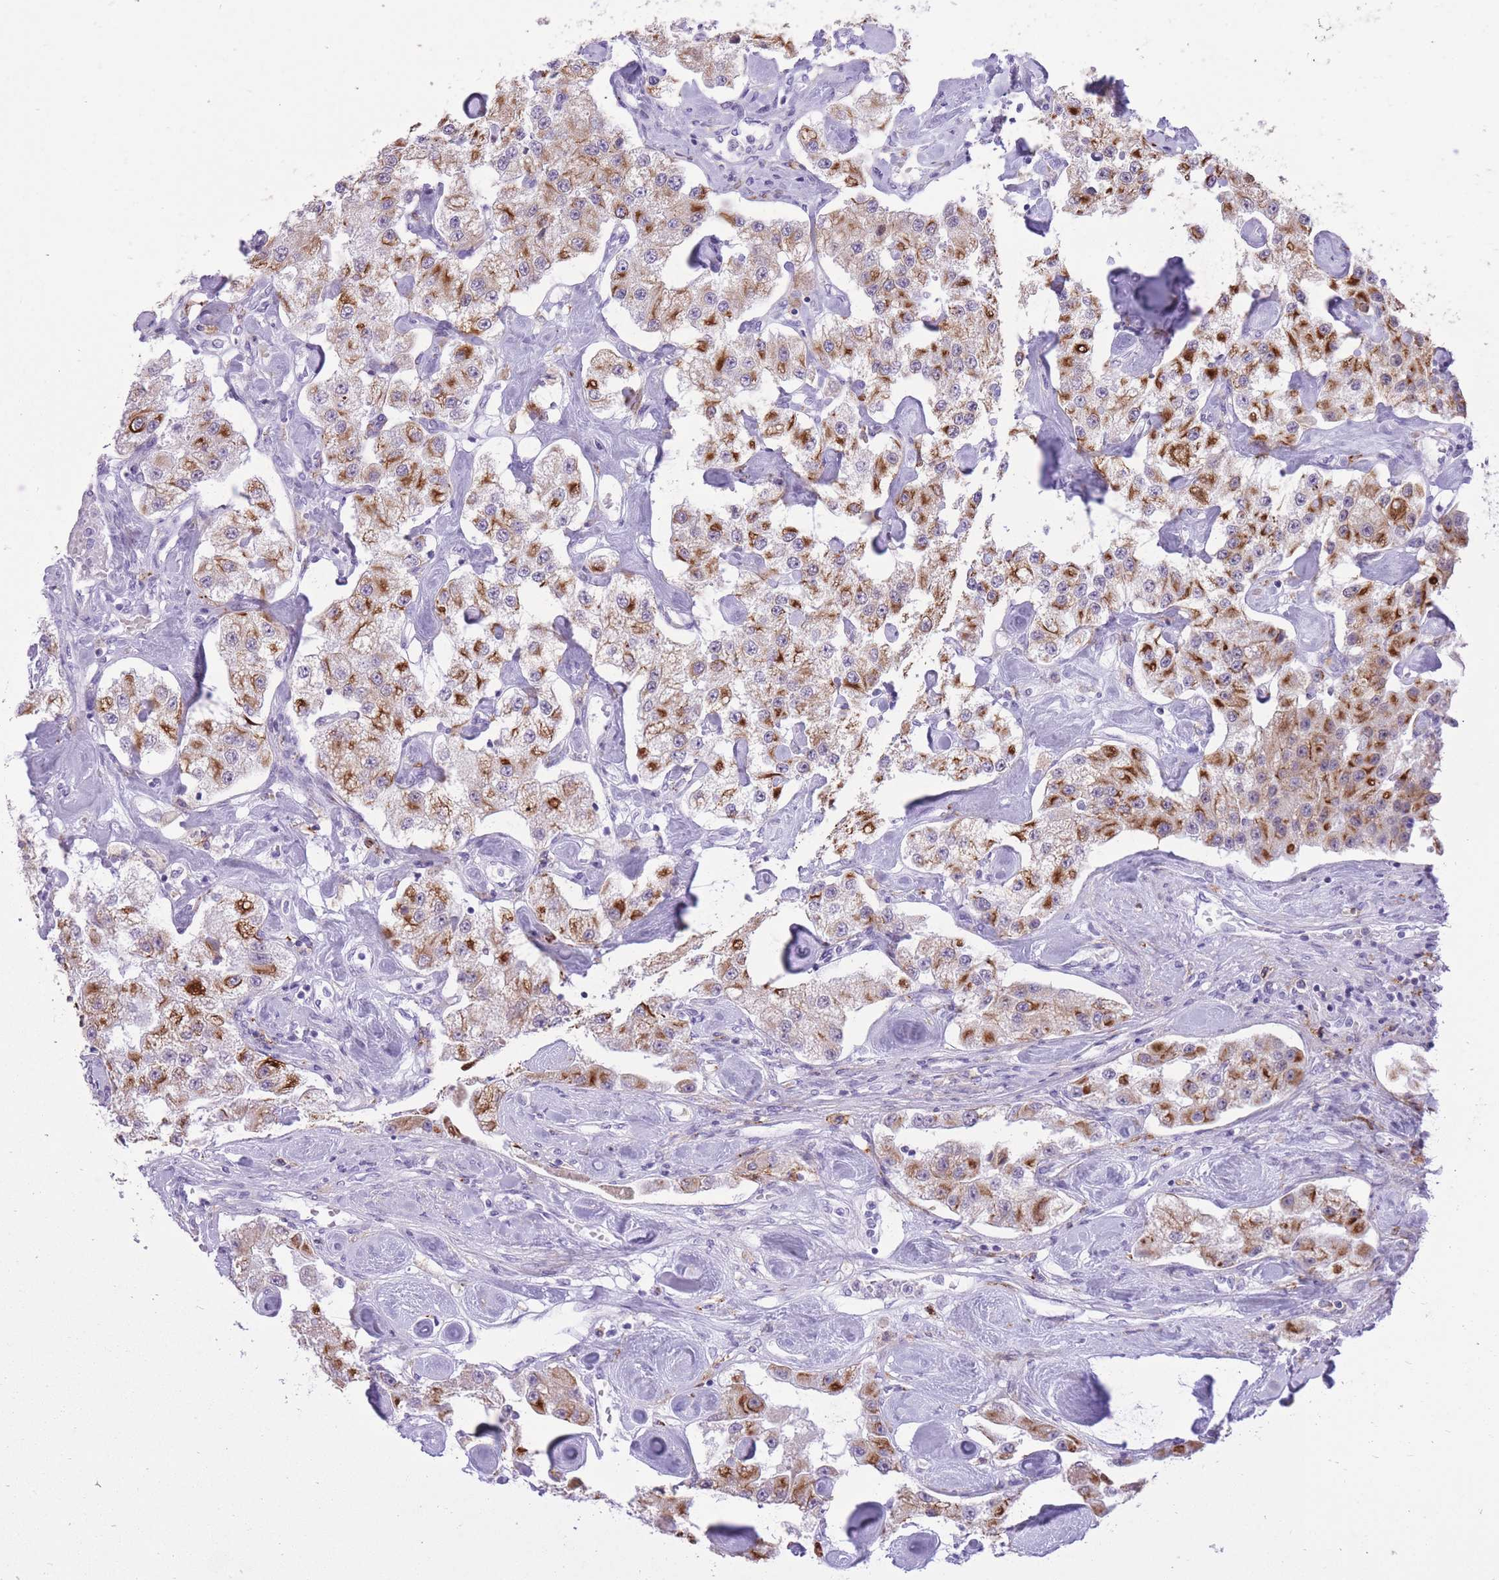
{"staining": {"intensity": "strong", "quantity": ">75%", "location": "cytoplasmic/membranous"}, "tissue": "carcinoid", "cell_type": "Tumor cells", "image_type": "cancer", "snomed": [{"axis": "morphology", "description": "Carcinoid, malignant, NOS"}, {"axis": "topography", "description": "Pancreas"}], "caption": "Human carcinoid stained for a protein (brown) shows strong cytoplasmic/membranous positive staining in about >75% of tumor cells.", "gene": "MEIS3", "patient": {"sex": "male", "age": 41}}